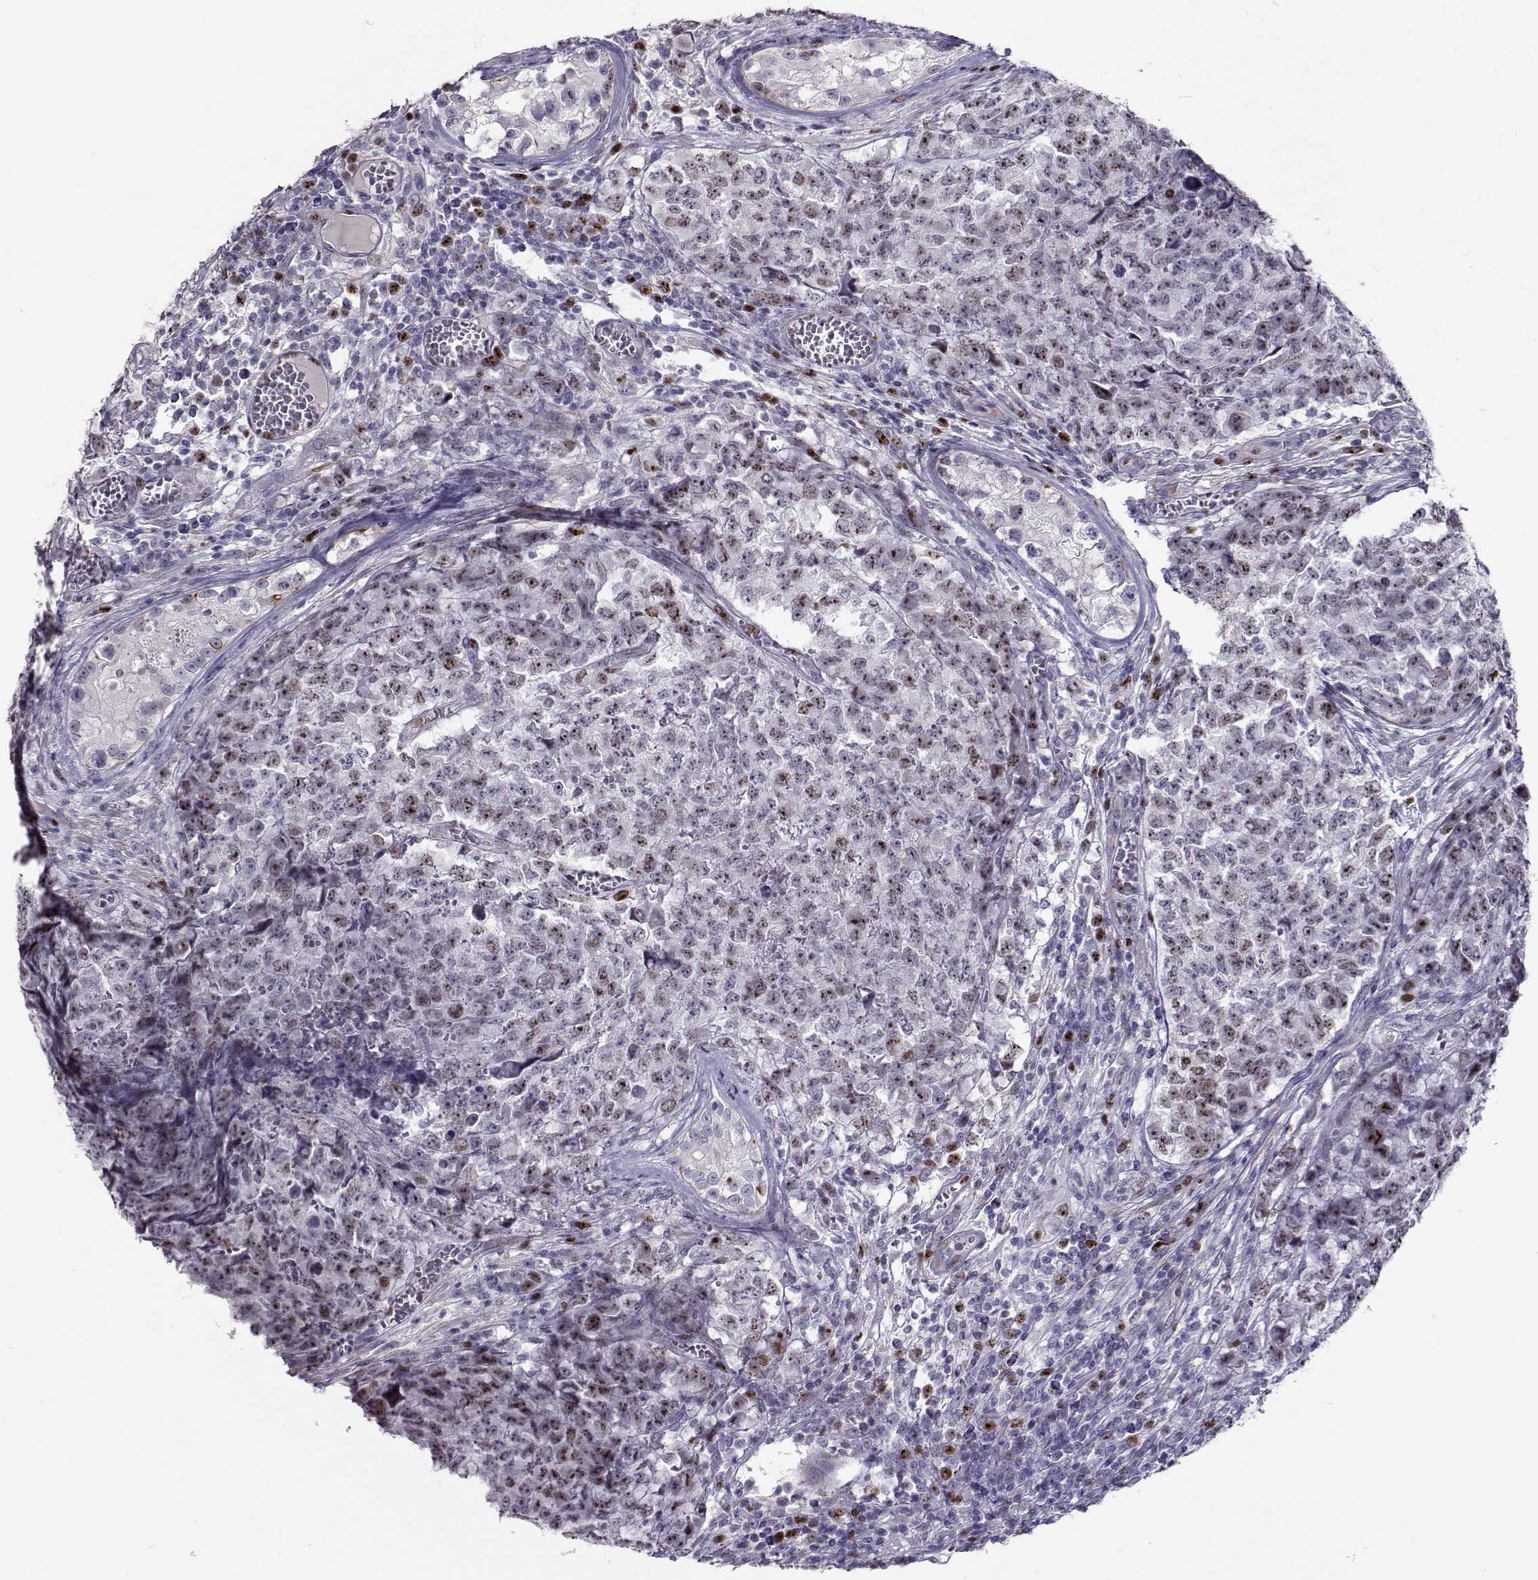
{"staining": {"intensity": "weak", "quantity": "<25%", "location": "nuclear"}, "tissue": "testis cancer", "cell_type": "Tumor cells", "image_type": "cancer", "snomed": [{"axis": "morphology", "description": "Carcinoma, Embryonal, NOS"}, {"axis": "topography", "description": "Testis"}], "caption": "Immunohistochemistry (IHC) of human embryonal carcinoma (testis) exhibits no expression in tumor cells.", "gene": "NPW", "patient": {"sex": "male", "age": 23}}